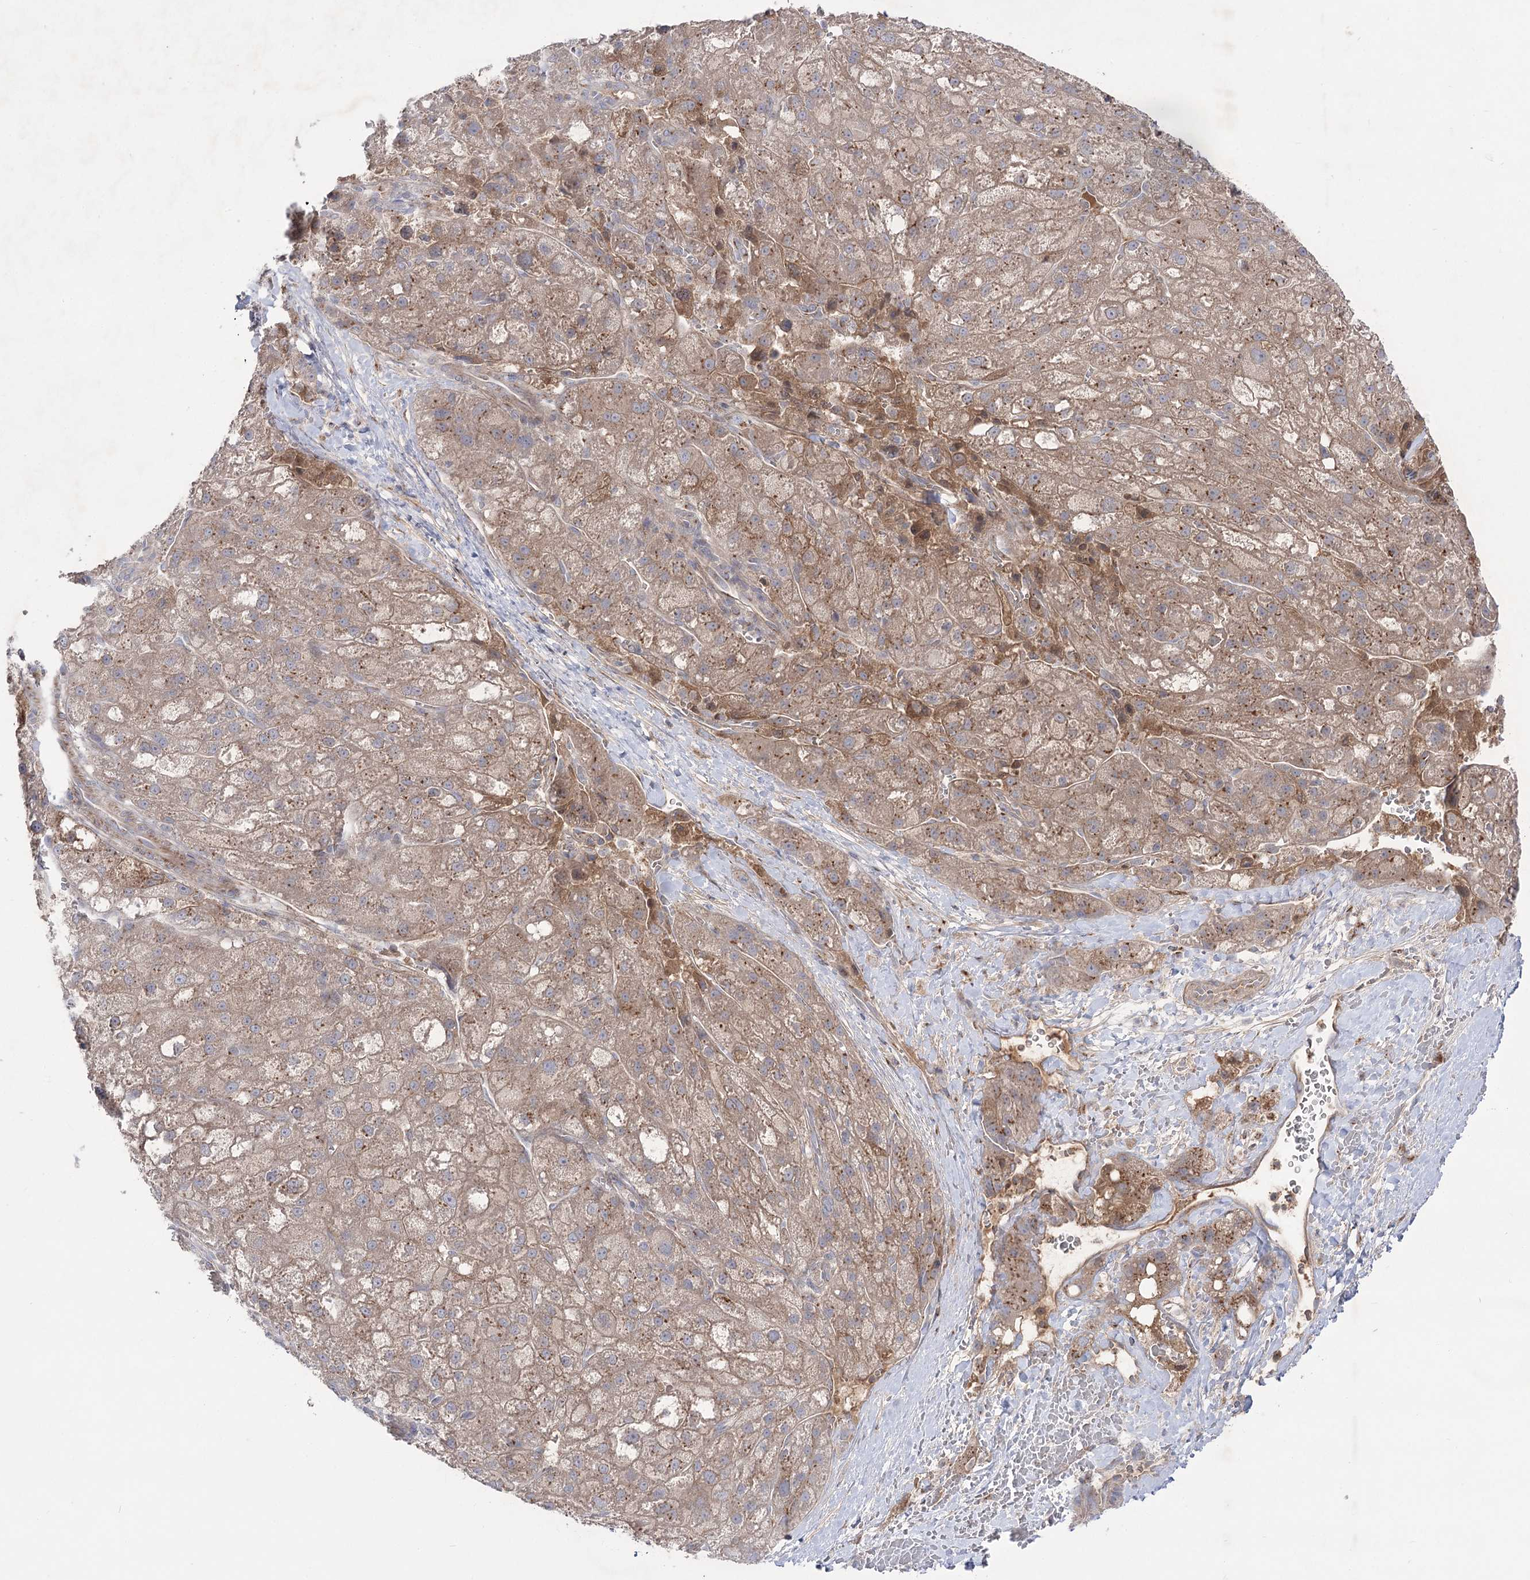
{"staining": {"intensity": "moderate", "quantity": ">75%", "location": "cytoplasmic/membranous"}, "tissue": "liver cancer", "cell_type": "Tumor cells", "image_type": "cancer", "snomed": [{"axis": "morphology", "description": "Normal tissue, NOS"}, {"axis": "morphology", "description": "Carcinoma, Hepatocellular, NOS"}, {"axis": "topography", "description": "Liver"}], "caption": "There is medium levels of moderate cytoplasmic/membranous staining in tumor cells of liver hepatocellular carcinoma, as demonstrated by immunohistochemical staining (brown color).", "gene": "GBF1", "patient": {"sex": "male", "age": 57}}